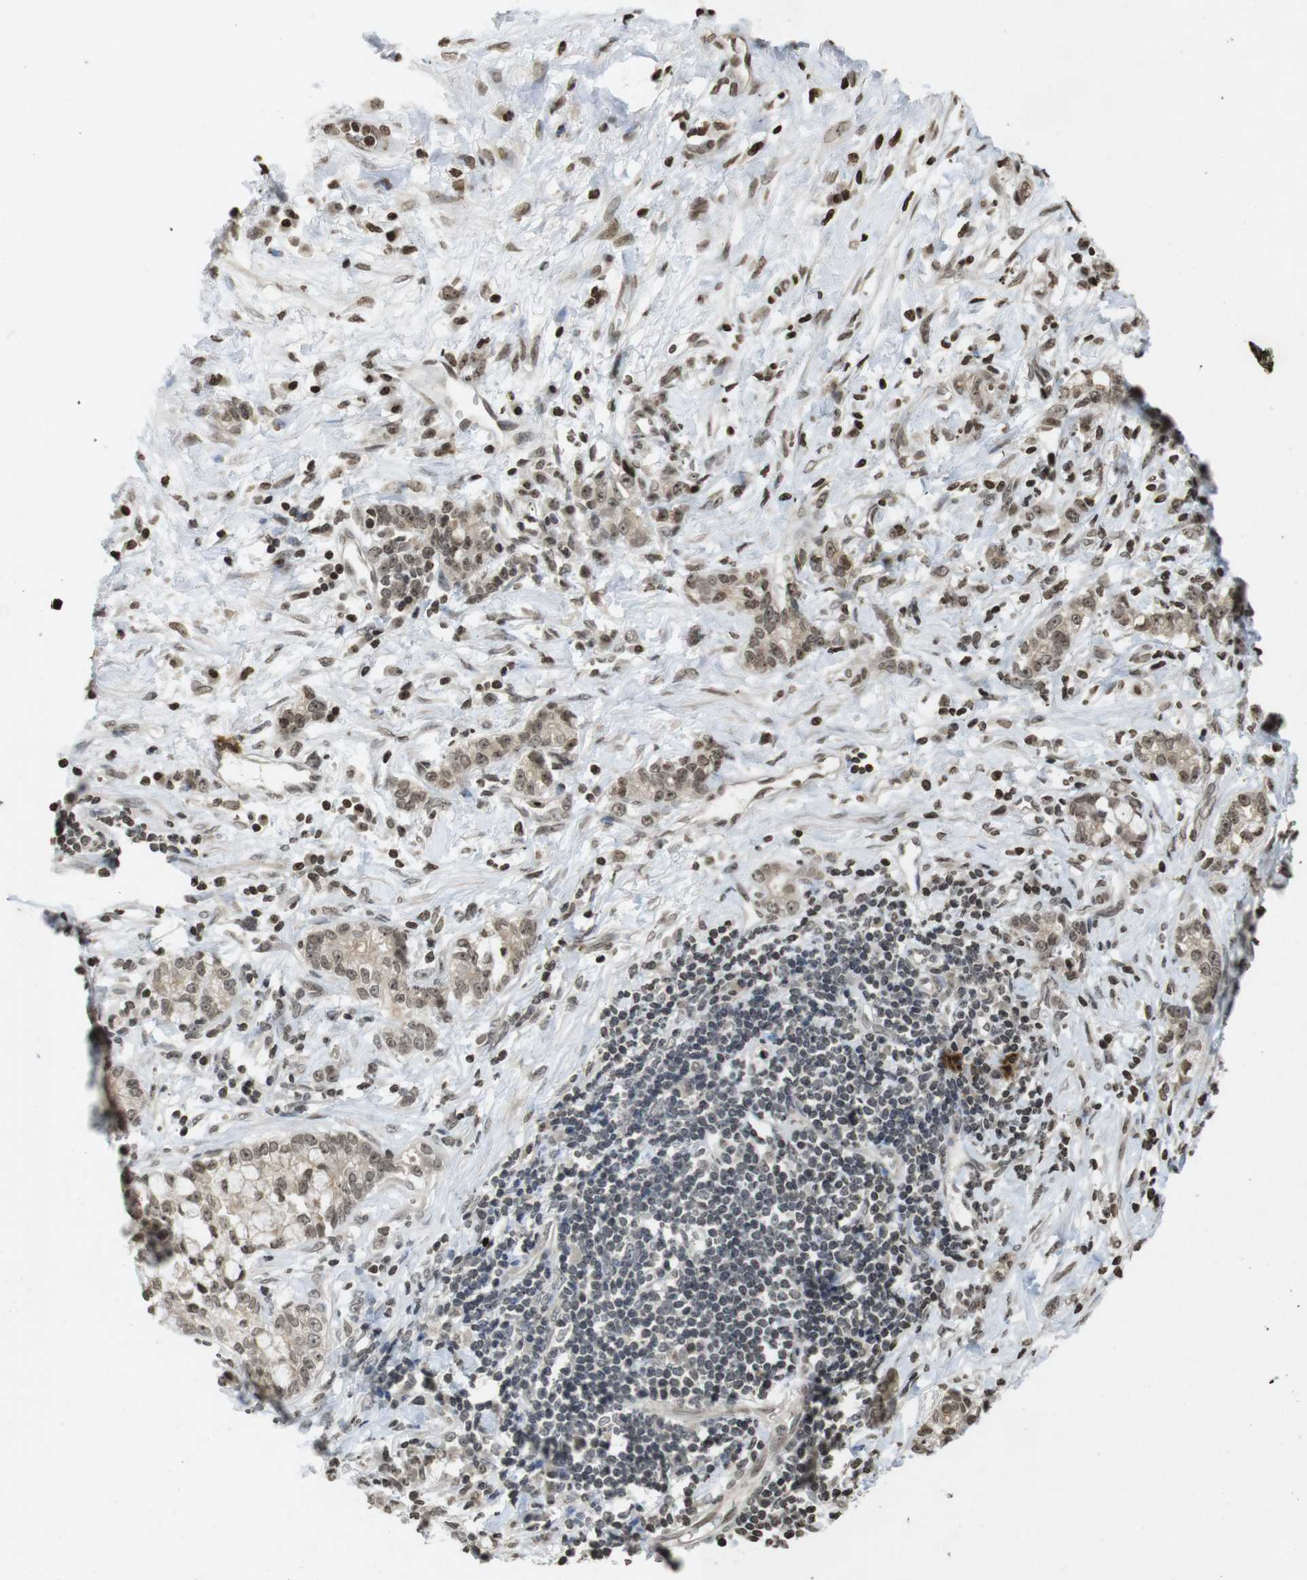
{"staining": {"intensity": "weak", "quantity": ">75%", "location": "cytoplasmic/membranous,nuclear"}, "tissue": "stomach cancer", "cell_type": "Tumor cells", "image_type": "cancer", "snomed": [{"axis": "morphology", "description": "Adenocarcinoma, NOS"}, {"axis": "topography", "description": "Stomach, lower"}], "caption": "DAB immunohistochemical staining of human stomach adenocarcinoma reveals weak cytoplasmic/membranous and nuclear protein positivity in approximately >75% of tumor cells.", "gene": "FOXA3", "patient": {"sex": "male", "age": 88}}